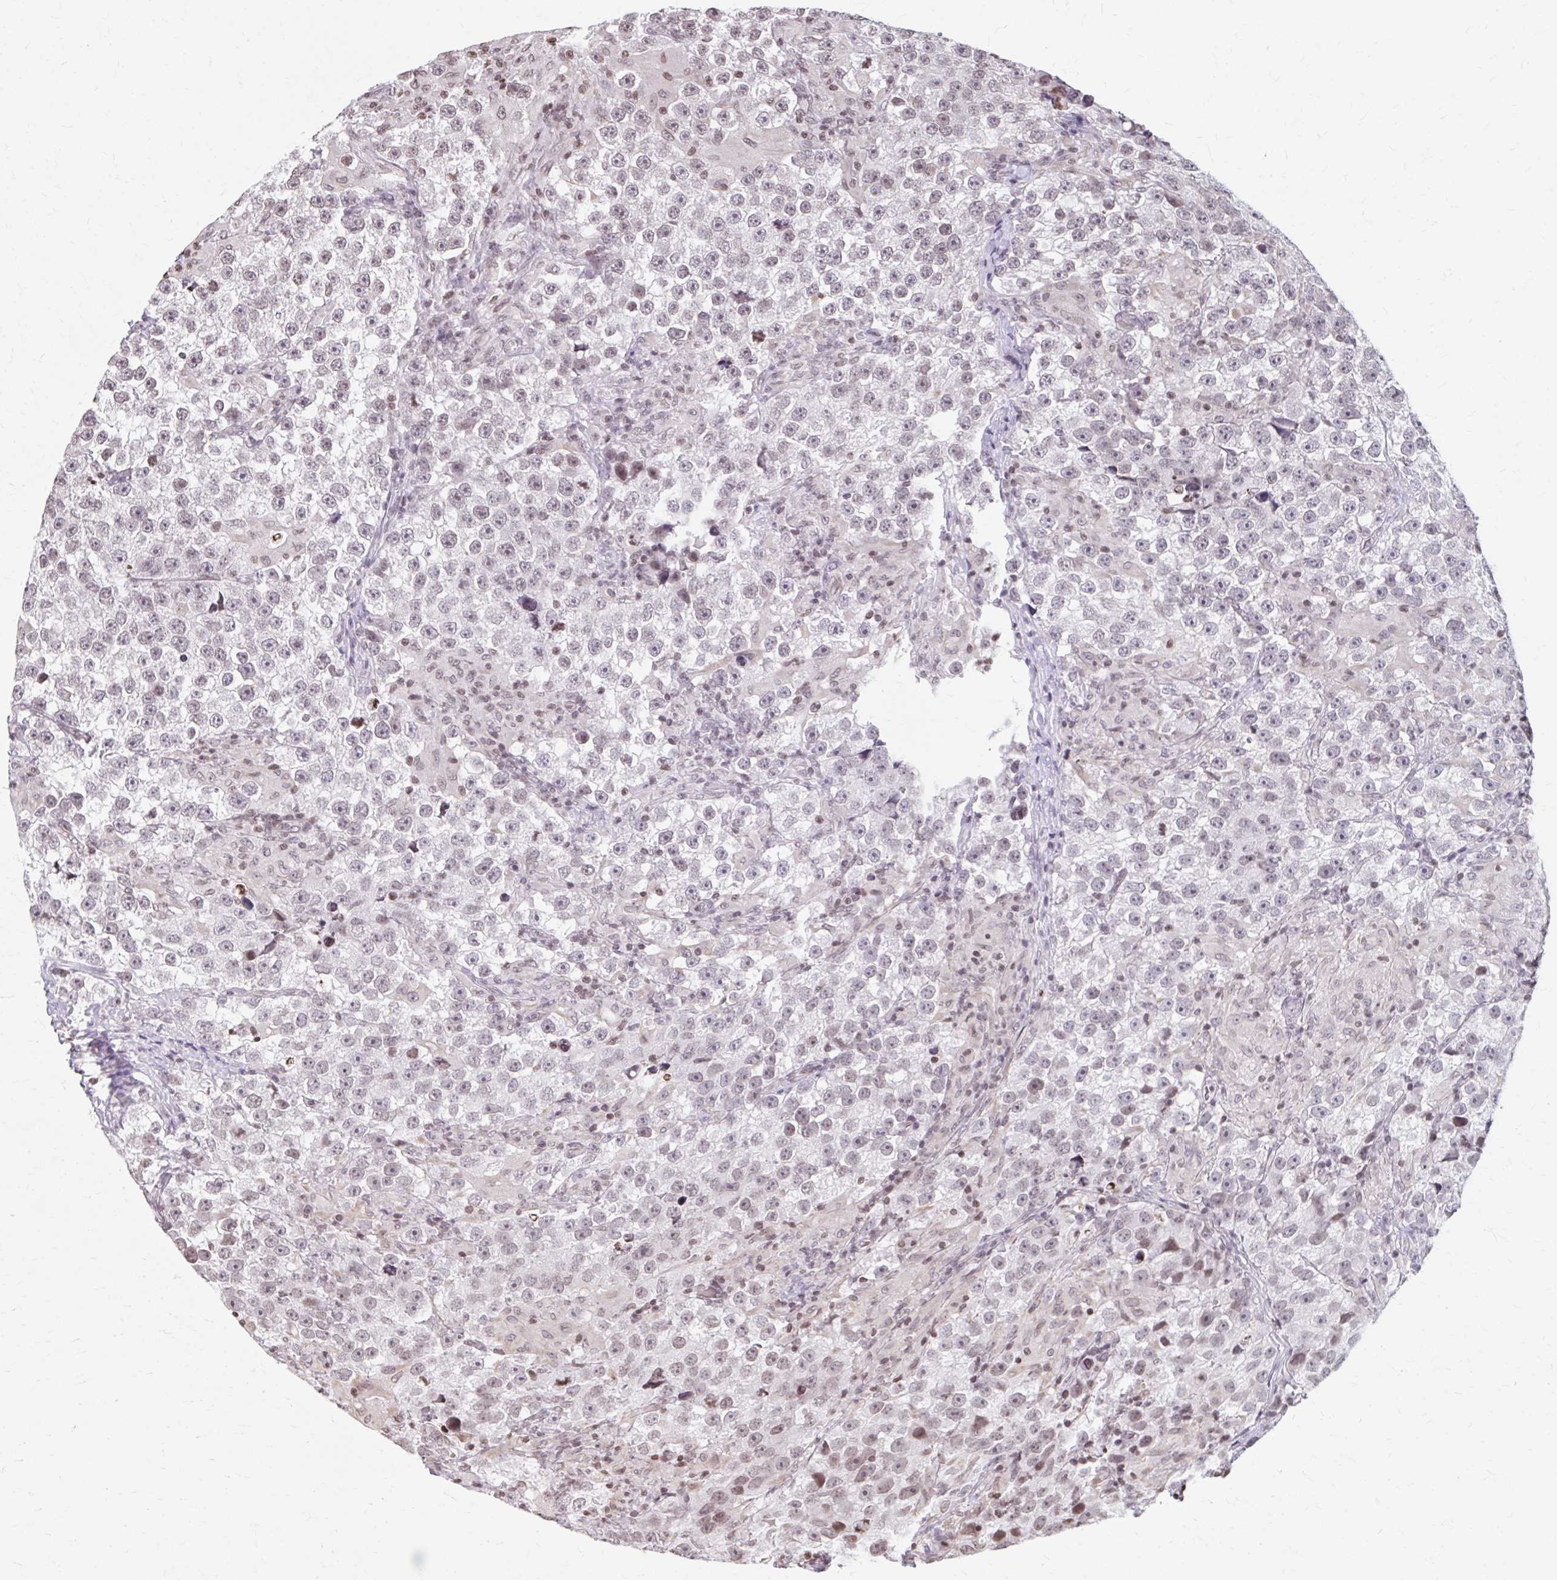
{"staining": {"intensity": "weak", "quantity": ">75%", "location": "nuclear"}, "tissue": "testis cancer", "cell_type": "Tumor cells", "image_type": "cancer", "snomed": [{"axis": "morphology", "description": "Seminoma, NOS"}, {"axis": "topography", "description": "Testis"}], "caption": "Testis cancer (seminoma) stained with a brown dye shows weak nuclear positive positivity in approximately >75% of tumor cells.", "gene": "ORC3", "patient": {"sex": "male", "age": 46}}